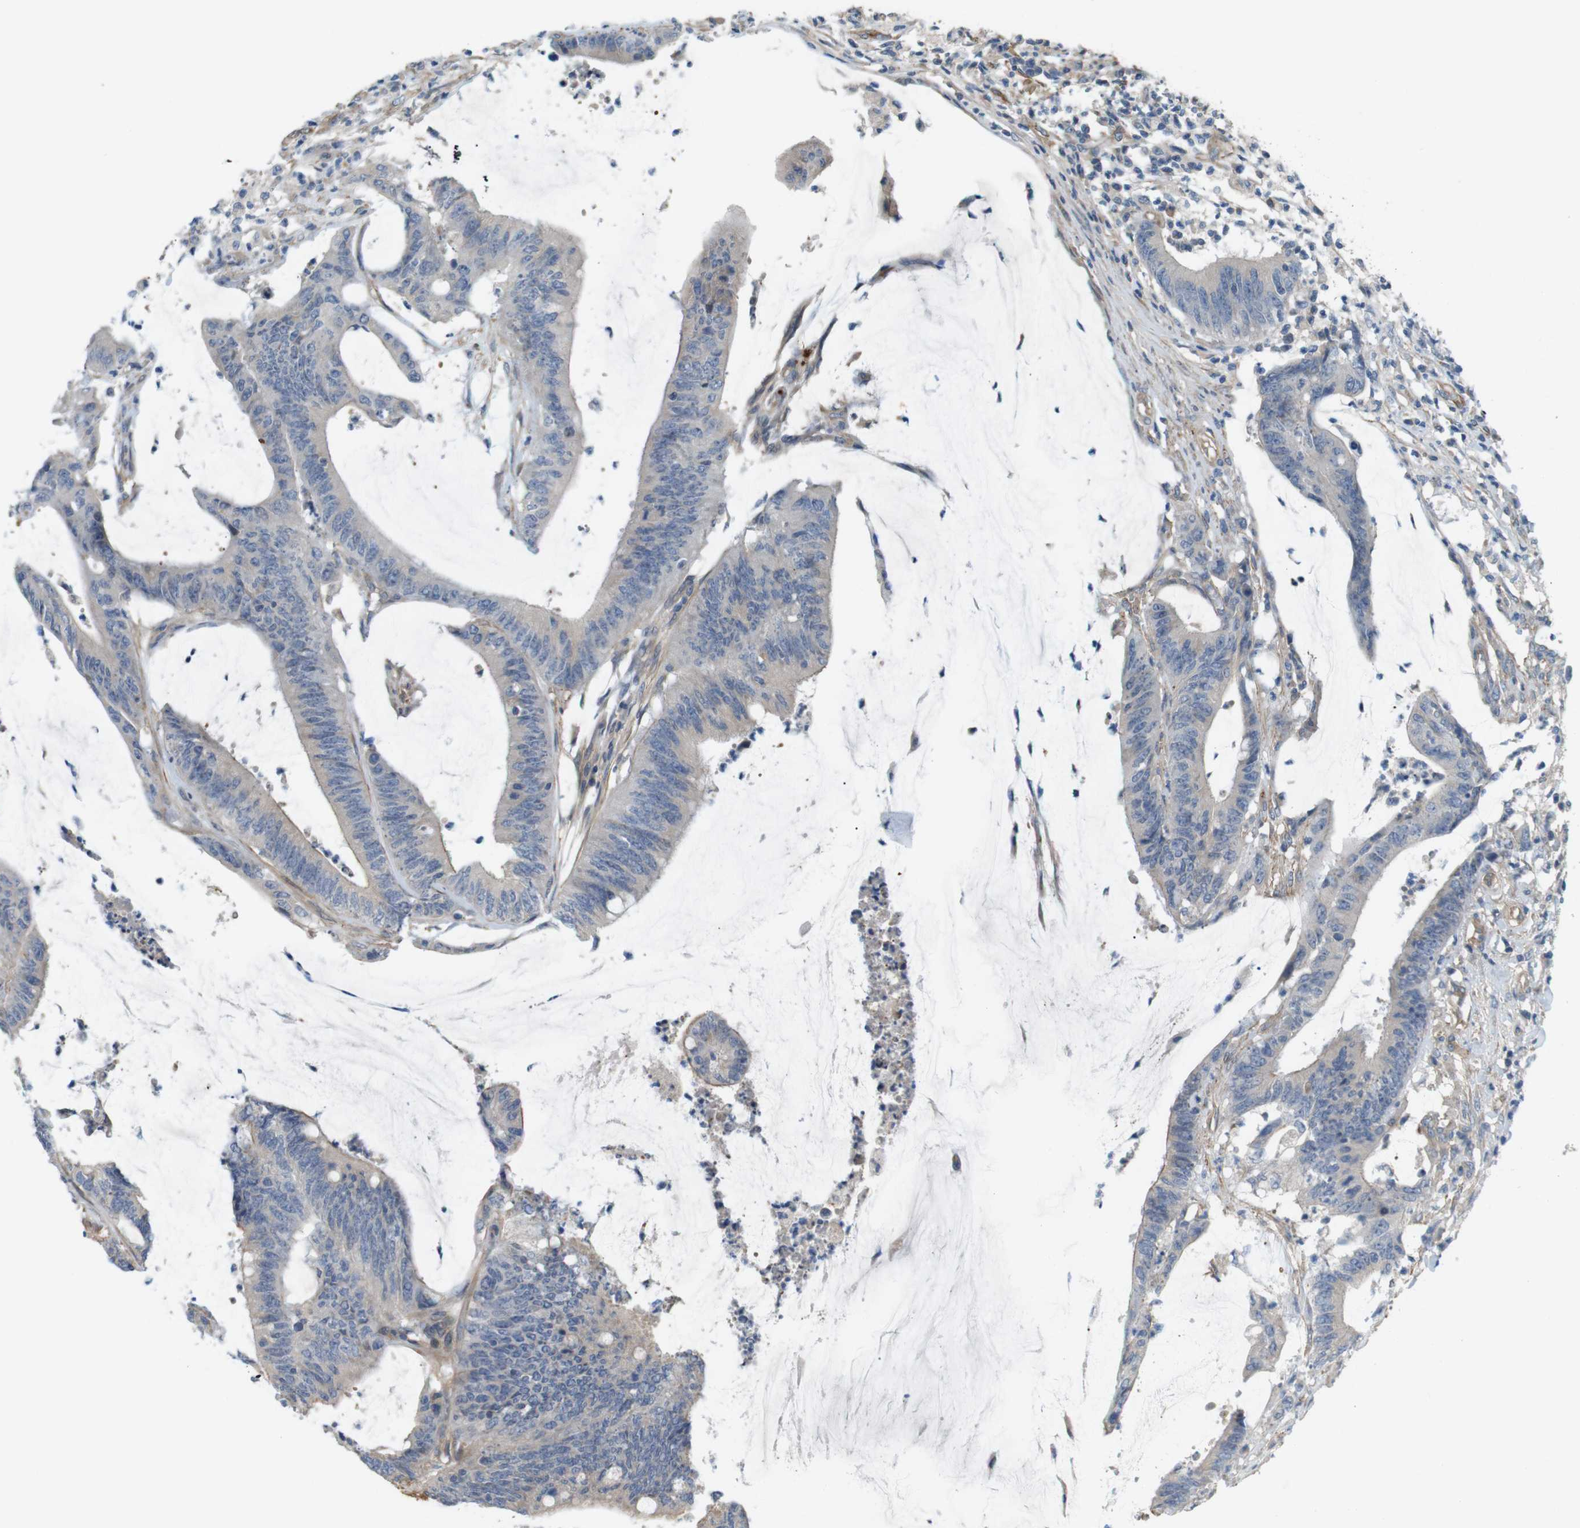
{"staining": {"intensity": "weak", "quantity": ">75%", "location": "cytoplasmic/membranous"}, "tissue": "colorectal cancer", "cell_type": "Tumor cells", "image_type": "cancer", "snomed": [{"axis": "morphology", "description": "Adenocarcinoma, NOS"}, {"axis": "topography", "description": "Rectum"}], "caption": "Colorectal adenocarcinoma stained with a protein marker shows weak staining in tumor cells.", "gene": "BVES", "patient": {"sex": "female", "age": 66}}